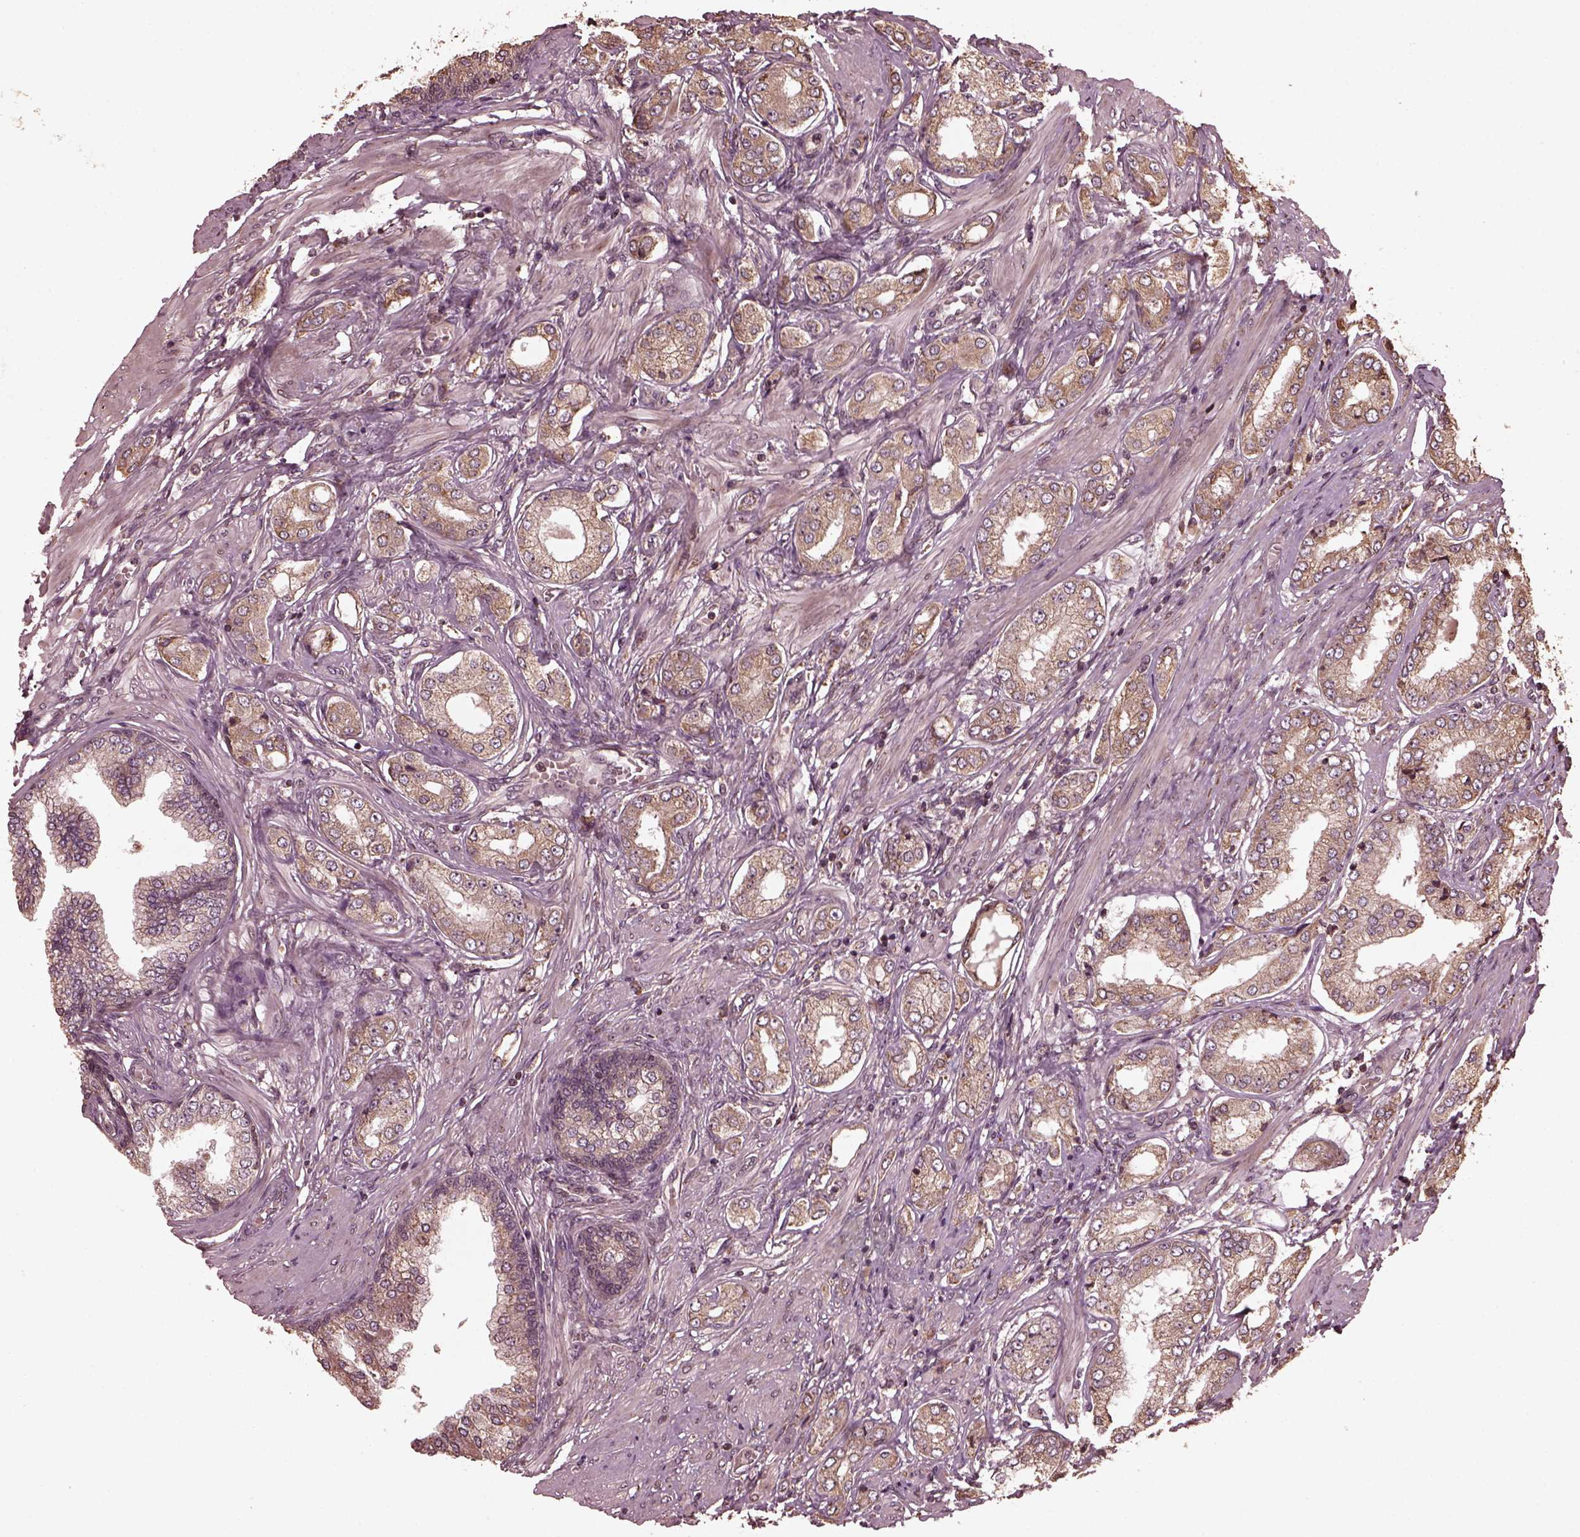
{"staining": {"intensity": "weak", "quantity": ">75%", "location": "cytoplasmic/membranous"}, "tissue": "prostate cancer", "cell_type": "Tumor cells", "image_type": "cancer", "snomed": [{"axis": "morphology", "description": "Adenocarcinoma, NOS"}, {"axis": "topography", "description": "Prostate"}], "caption": "A histopathology image of adenocarcinoma (prostate) stained for a protein shows weak cytoplasmic/membranous brown staining in tumor cells. (Brightfield microscopy of DAB IHC at high magnification).", "gene": "ZNF292", "patient": {"sex": "male", "age": 63}}